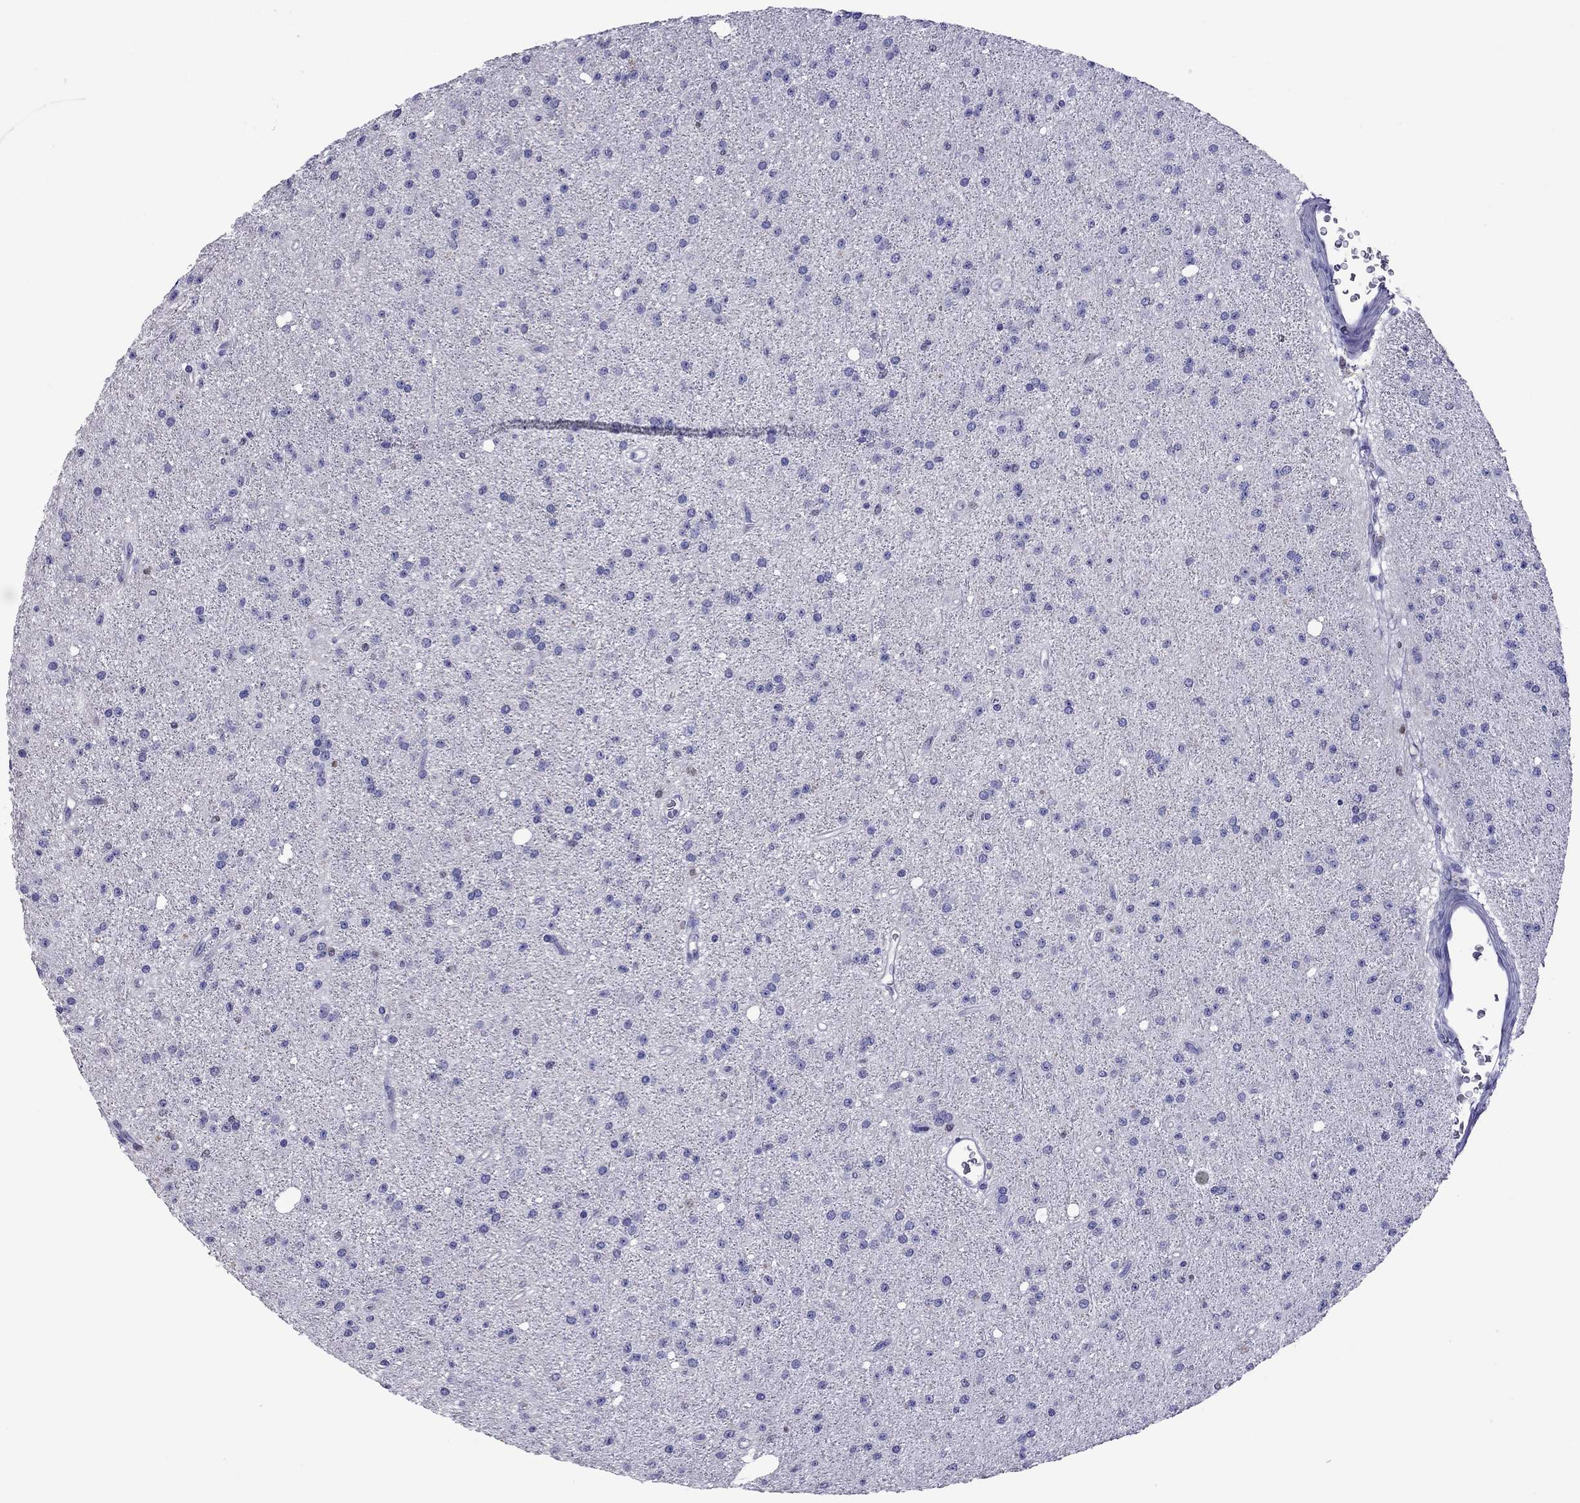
{"staining": {"intensity": "negative", "quantity": "none", "location": "none"}, "tissue": "glioma", "cell_type": "Tumor cells", "image_type": "cancer", "snomed": [{"axis": "morphology", "description": "Glioma, malignant, Low grade"}, {"axis": "topography", "description": "Brain"}], "caption": "Immunohistochemical staining of glioma shows no significant staining in tumor cells.", "gene": "MPZ", "patient": {"sex": "male", "age": 27}}